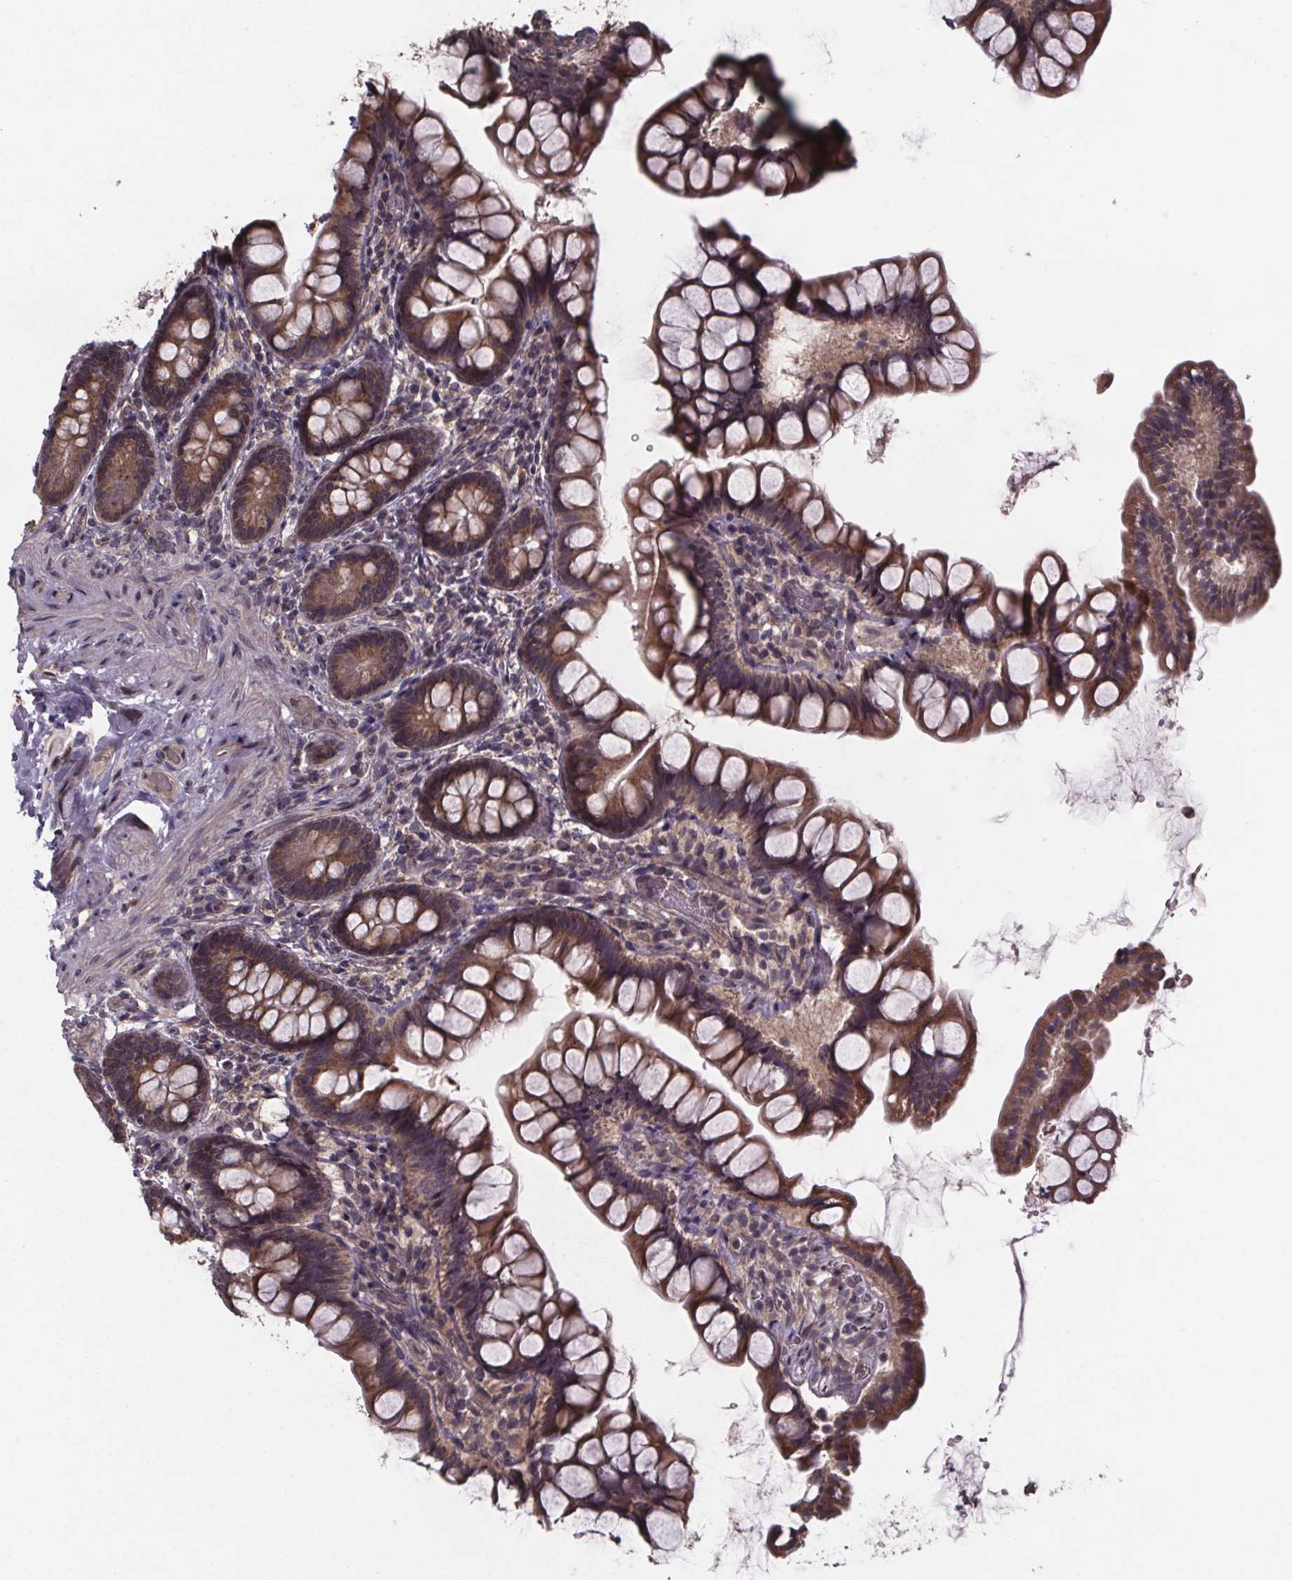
{"staining": {"intensity": "strong", "quantity": ">75%", "location": "cytoplasmic/membranous"}, "tissue": "small intestine", "cell_type": "Glandular cells", "image_type": "normal", "snomed": [{"axis": "morphology", "description": "Normal tissue, NOS"}, {"axis": "topography", "description": "Small intestine"}], "caption": "IHC (DAB) staining of normal human small intestine shows strong cytoplasmic/membranous protein expression in about >75% of glandular cells. (DAB IHC with brightfield microscopy, high magnification).", "gene": "SAT1", "patient": {"sex": "male", "age": 70}}